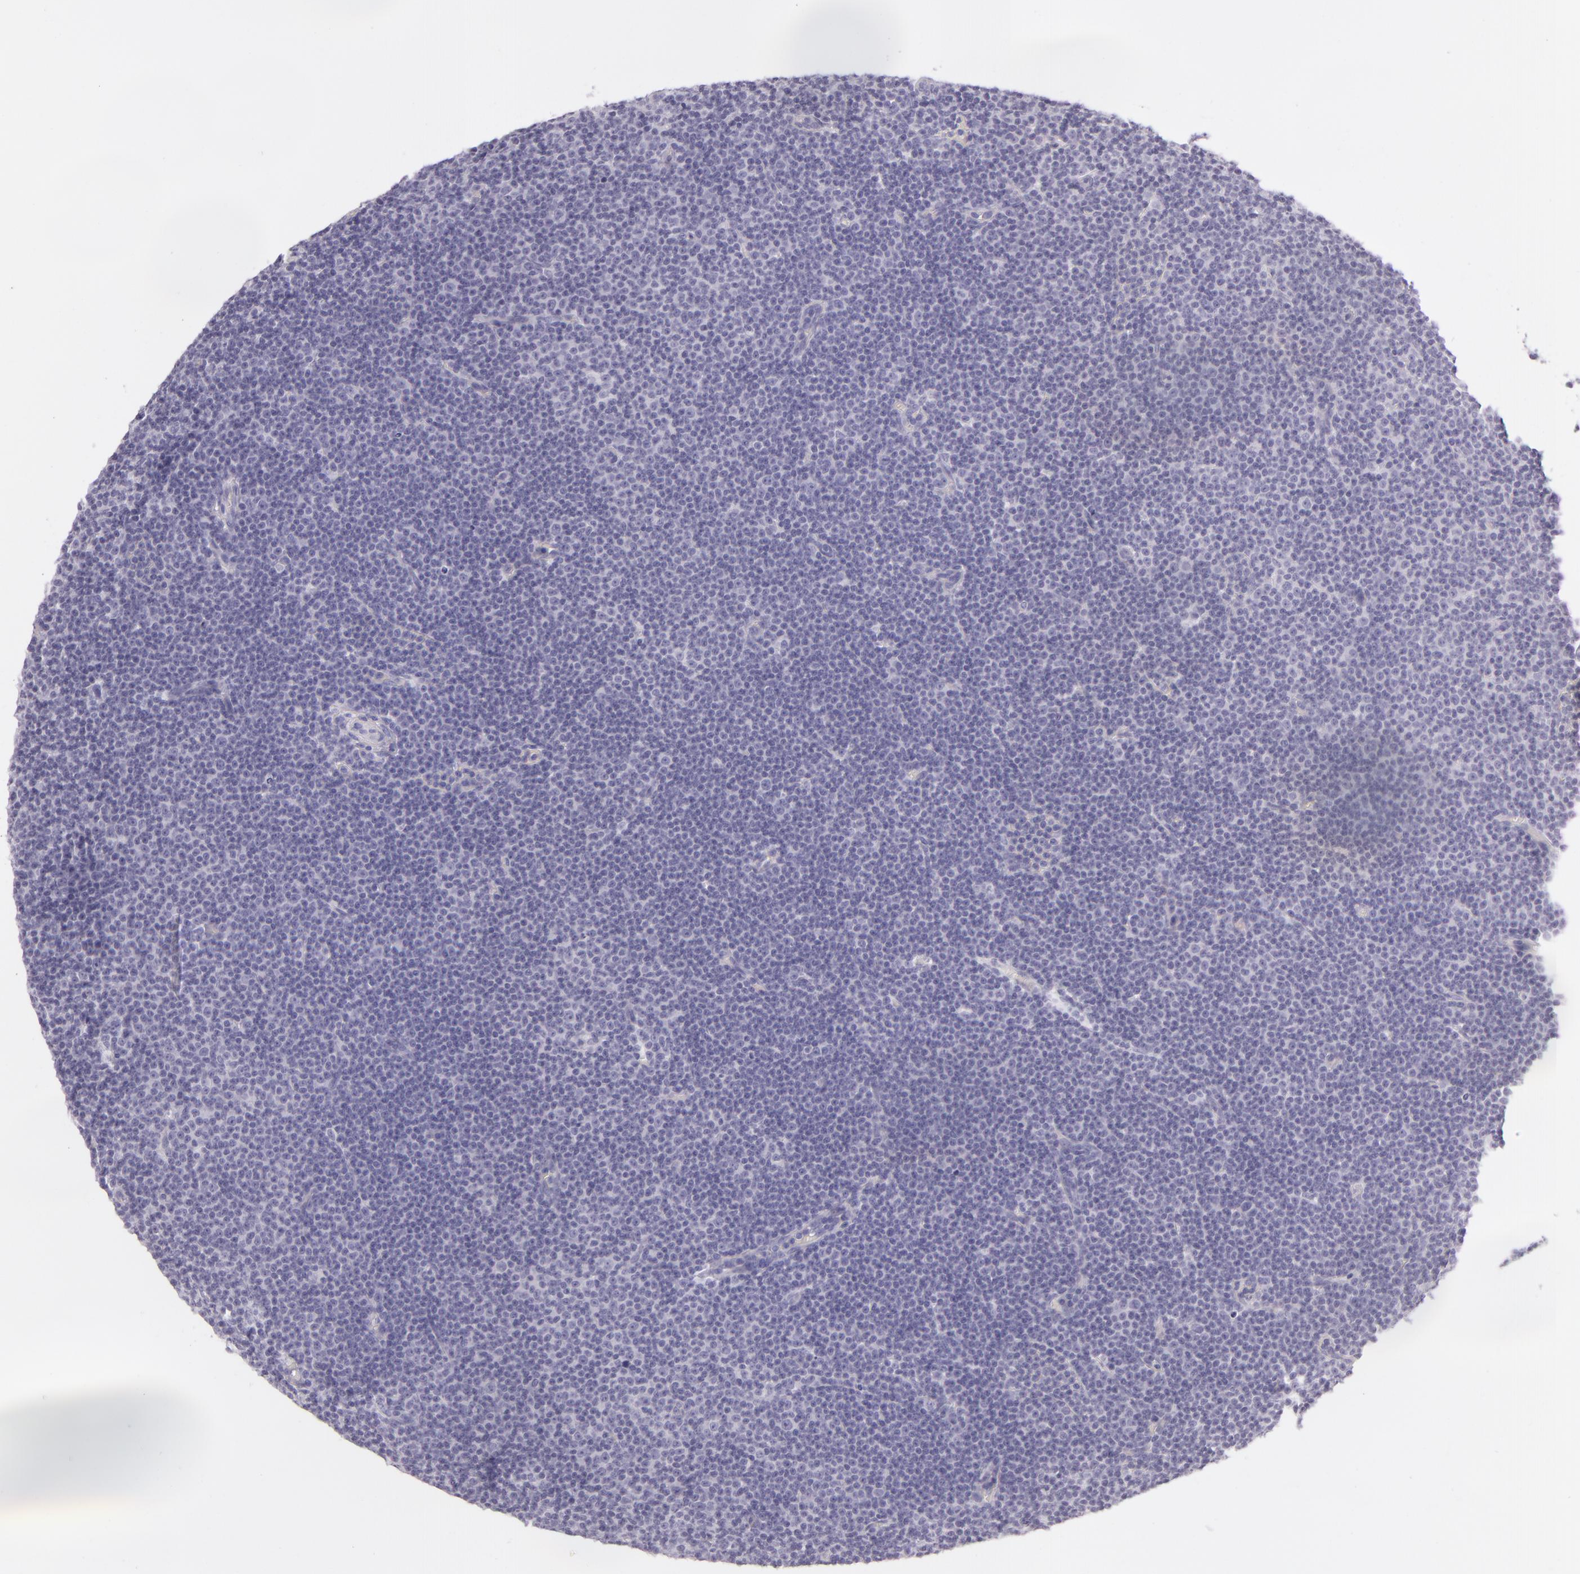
{"staining": {"intensity": "negative", "quantity": "none", "location": "none"}, "tissue": "lymphoma", "cell_type": "Tumor cells", "image_type": "cancer", "snomed": [{"axis": "morphology", "description": "Malignant lymphoma, non-Hodgkin's type, Low grade"}, {"axis": "topography", "description": "Lymph node"}], "caption": "The IHC image has no significant positivity in tumor cells of lymphoma tissue.", "gene": "CBS", "patient": {"sex": "male", "age": 57}}